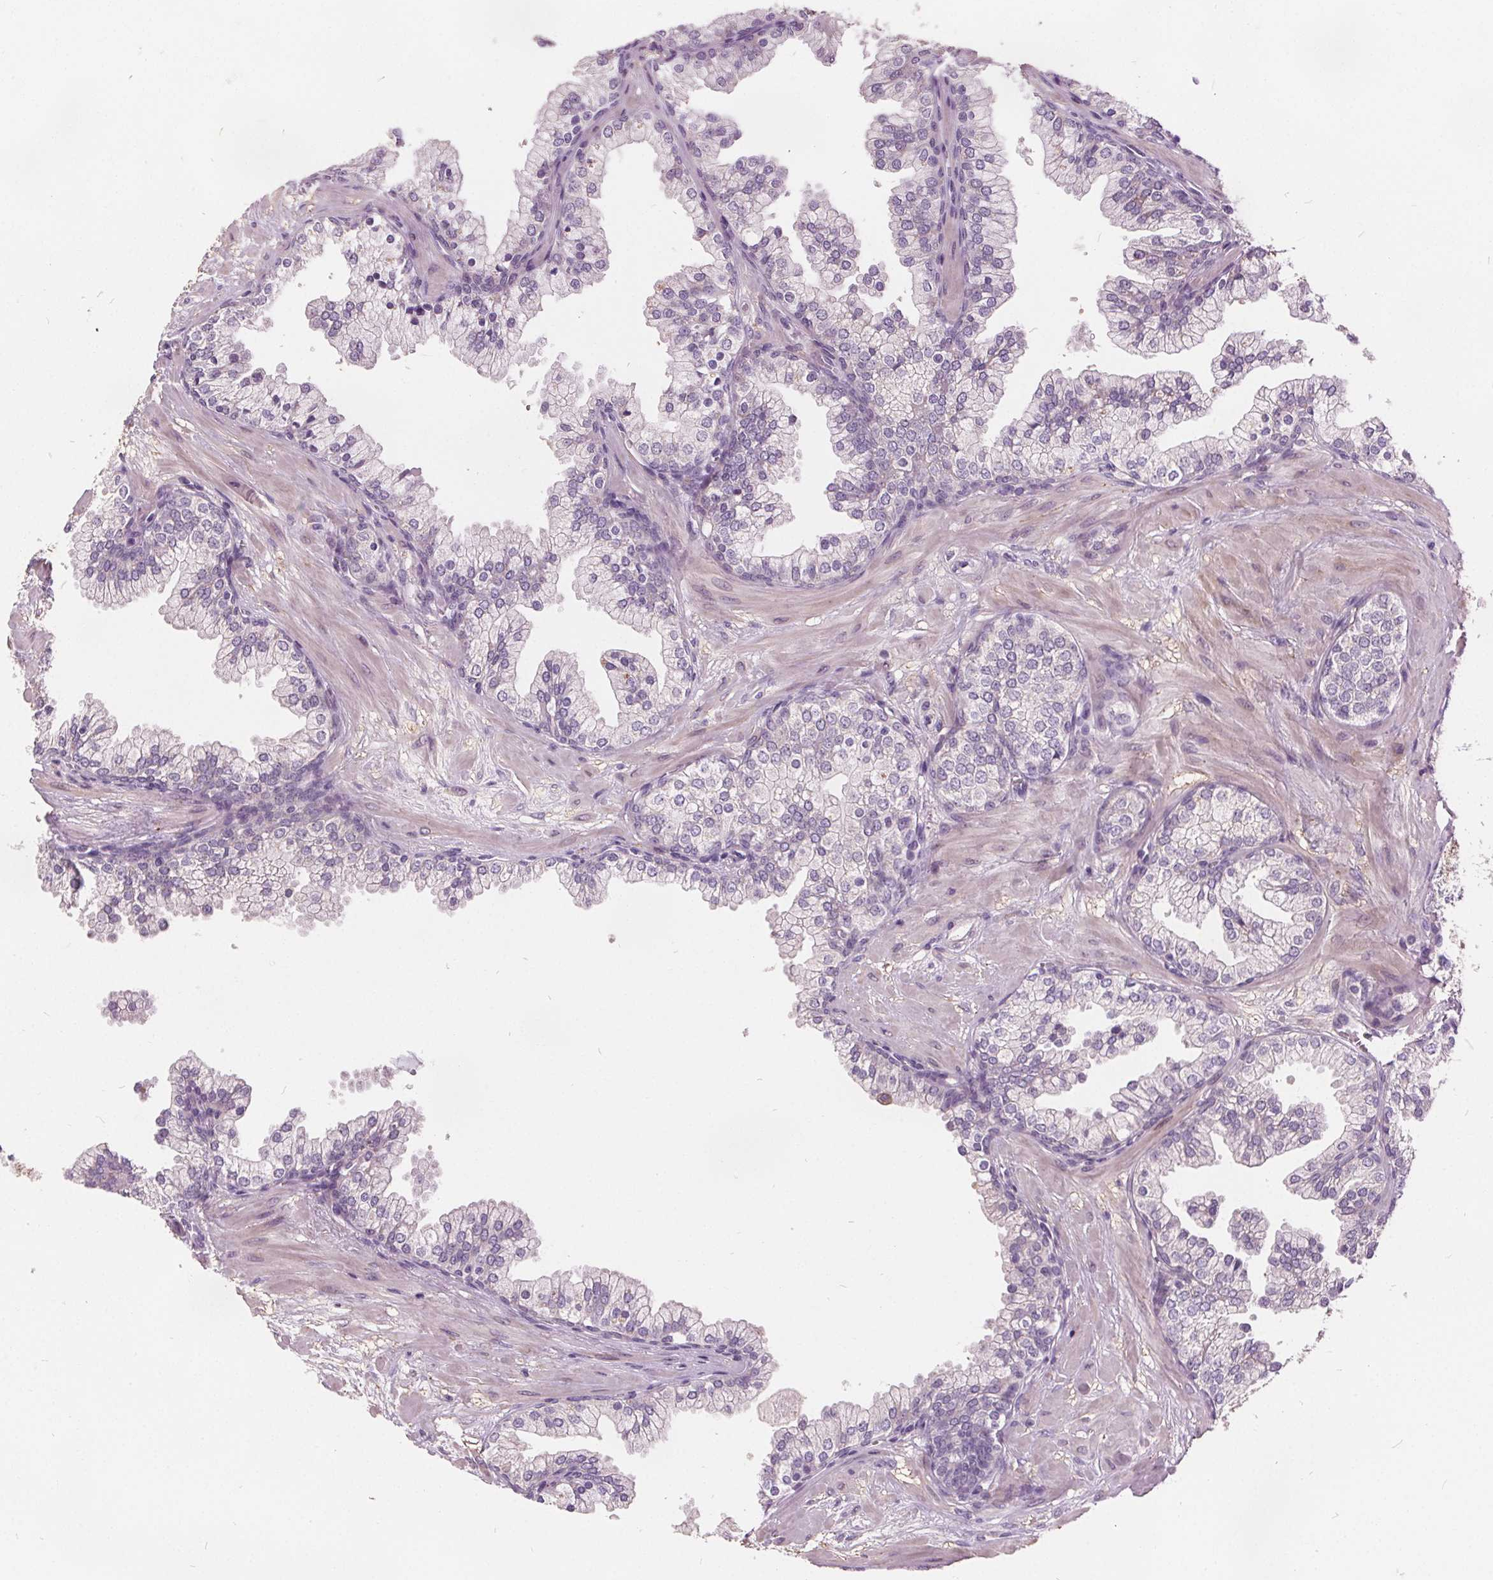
{"staining": {"intensity": "negative", "quantity": "none", "location": "none"}, "tissue": "prostate", "cell_type": "Glandular cells", "image_type": "normal", "snomed": [{"axis": "morphology", "description": "Normal tissue, NOS"}, {"axis": "topography", "description": "Prostate"}, {"axis": "topography", "description": "Peripheral nerve tissue"}], "caption": "Immunohistochemistry micrograph of unremarkable human prostate stained for a protein (brown), which demonstrates no staining in glandular cells.", "gene": "ACOX2", "patient": {"sex": "male", "age": 61}}